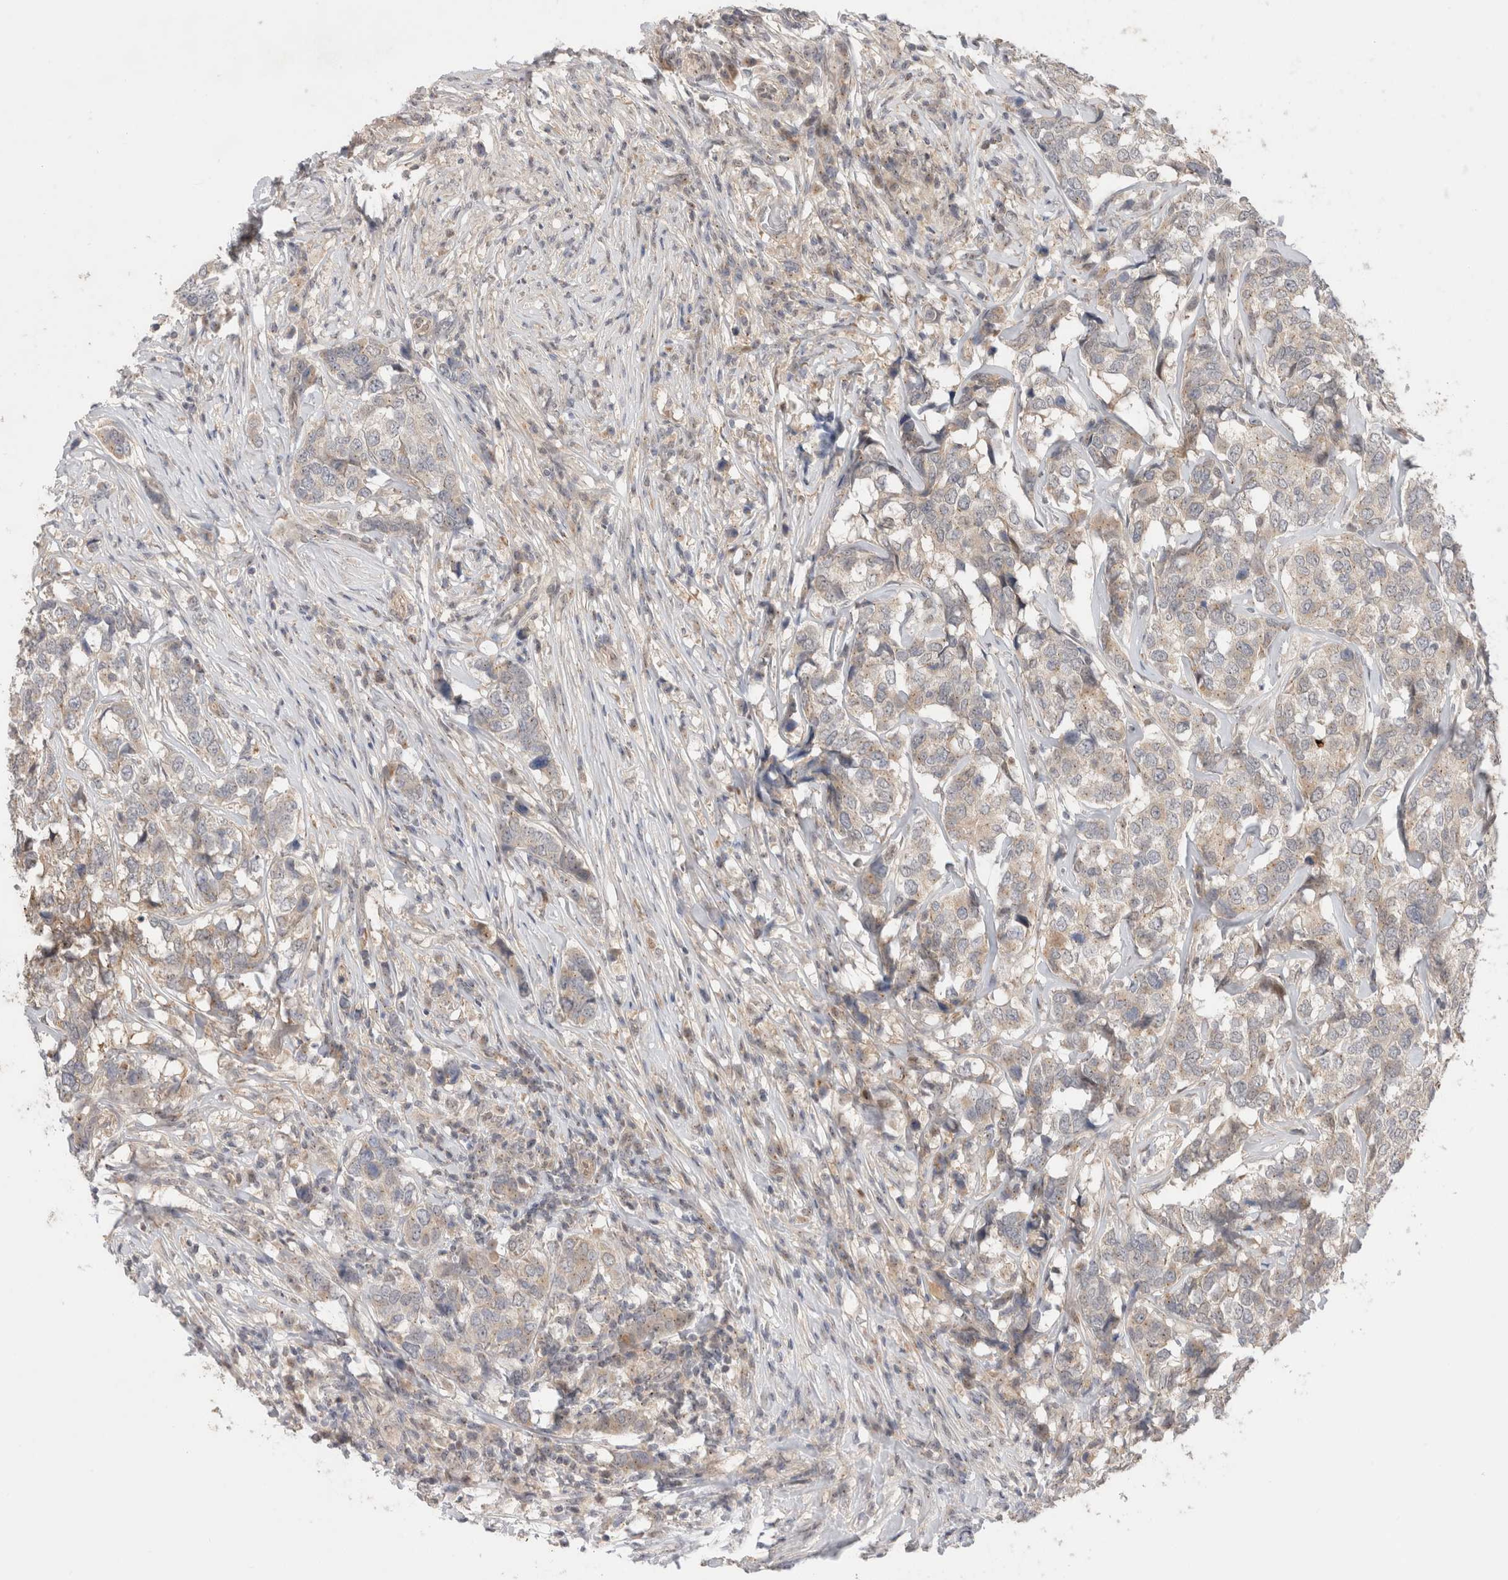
{"staining": {"intensity": "moderate", "quantity": "<25%", "location": "cytoplasmic/membranous"}, "tissue": "breast cancer", "cell_type": "Tumor cells", "image_type": "cancer", "snomed": [{"axis": "morphology", "description": "Lobular carcinoma"}, {"axis": "topography", "description": "Breast"}], "caption": "DAB (3,3'-diaminobenzidine) immunohistochemical staining of human breast cancer (lobular carcinoma) shows moderate cytoplasmic/membranous protein expression in approximately <25% of tumor cells.", "gene": "SLC29A1", "patient": {"sex": "female", "age": 59}}